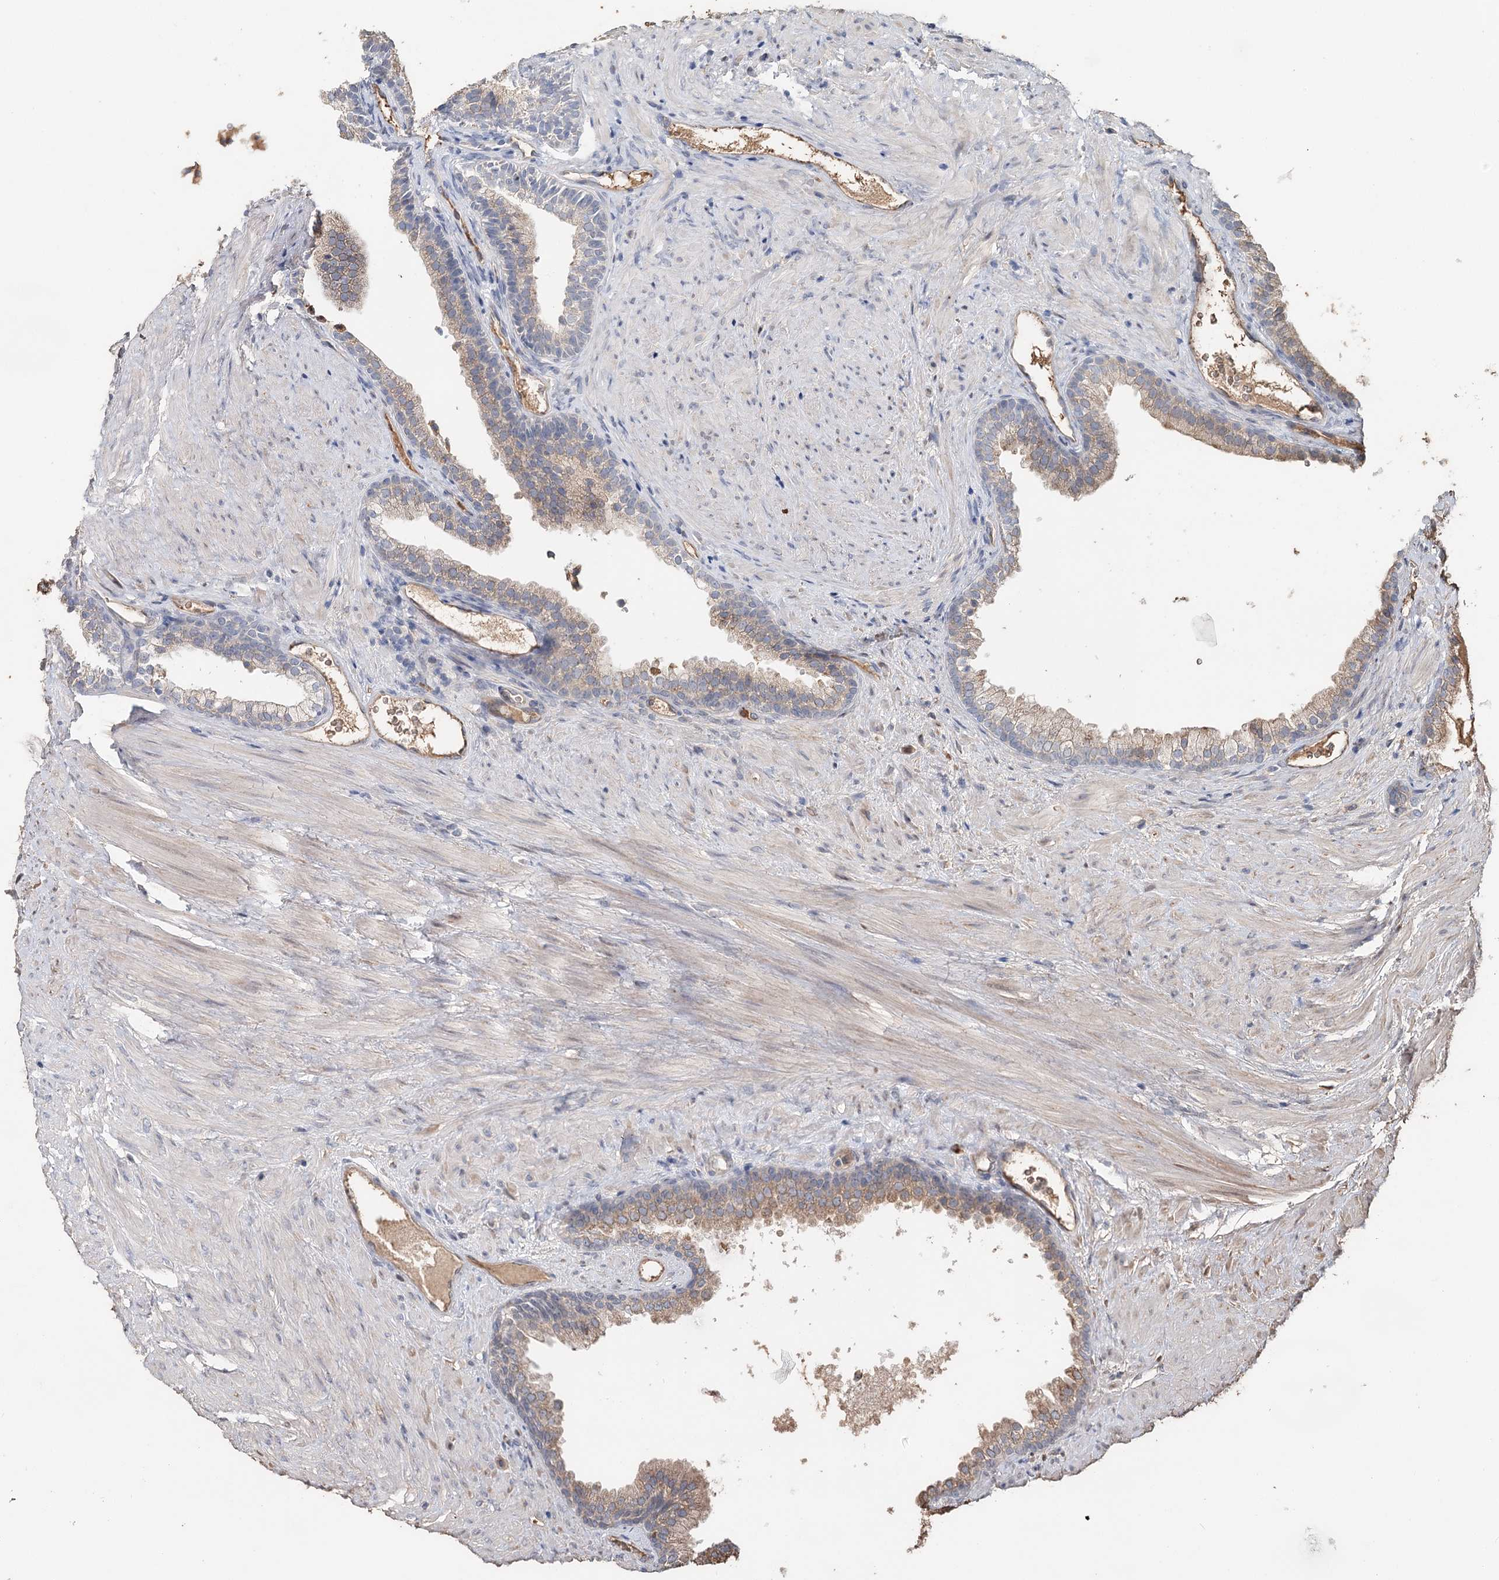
{"staining": {"intensity": "moderate", "quantity": ">75%", "location": "cytoplasmic/membranous"}, "tissue": "prostate", "cell_type": "Glandular cells", "image_type": "normal", "snomed": [{"axis": "morphology", "description": "Normal tissue, NOS"}, {"axis": "topography", "description": "Prostate"}], "caption": "Prostate stained with DAB immunohistochemistry (IHC) exhibits medium levels of moderate cytoplasmic/membranous positivity in about >75% of glandular cells. The staining was performed using DAB to visualize the protein expression in brown, while the nuclei were stained in blue with hematoxylin (Magnification: 20x).", "gene": "SYVN1", "patient": {"sex": "male", "age": 76}}